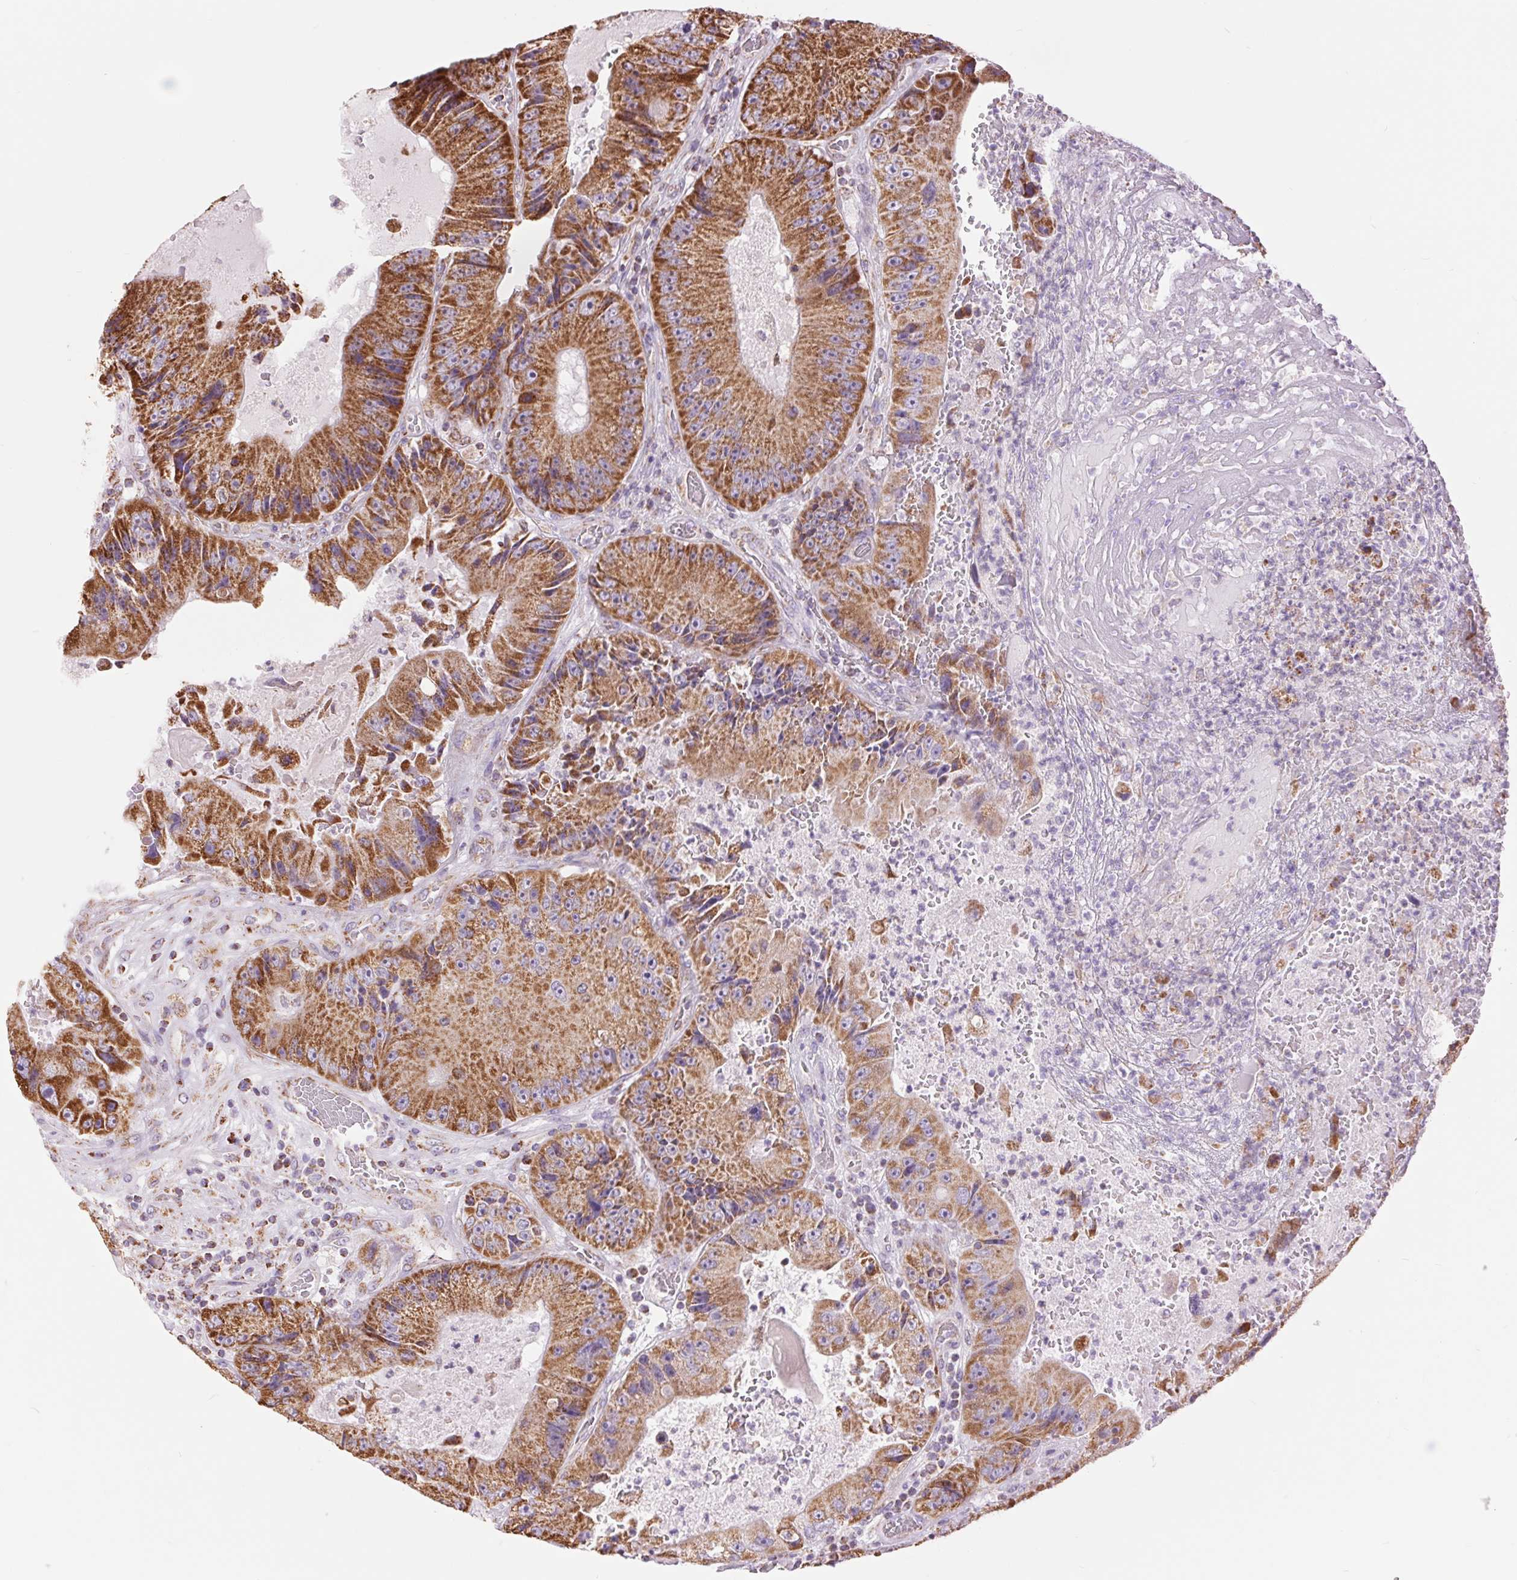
{"staining": {"intensity": "strong", "quantity": ">75%", "location": "cytoplasmic/membranous"}, "tissue": "colorectal cancer", "cell_type": "Tumor cells", "image_type": "cancer", "snomed": [{"axis": "morphology", "description": "Adenocarcinoma, NOS"}, {"axis": "topography", "description": "Colon"}], "caption": "The micrograph exhibits a brown stain indicating the presence of a protein in the cytoplasmic/membranous of tumor cells in colorectal adenocarcinoma. The staining is performed using DAB (3,3'-diaminobenzidine) brown chromogen to label protein expression. The nuclei are counter-stained blue using hematoxylin.", "gene": "ATP5PB", "patient": {"sex": "female", "age": 86}}